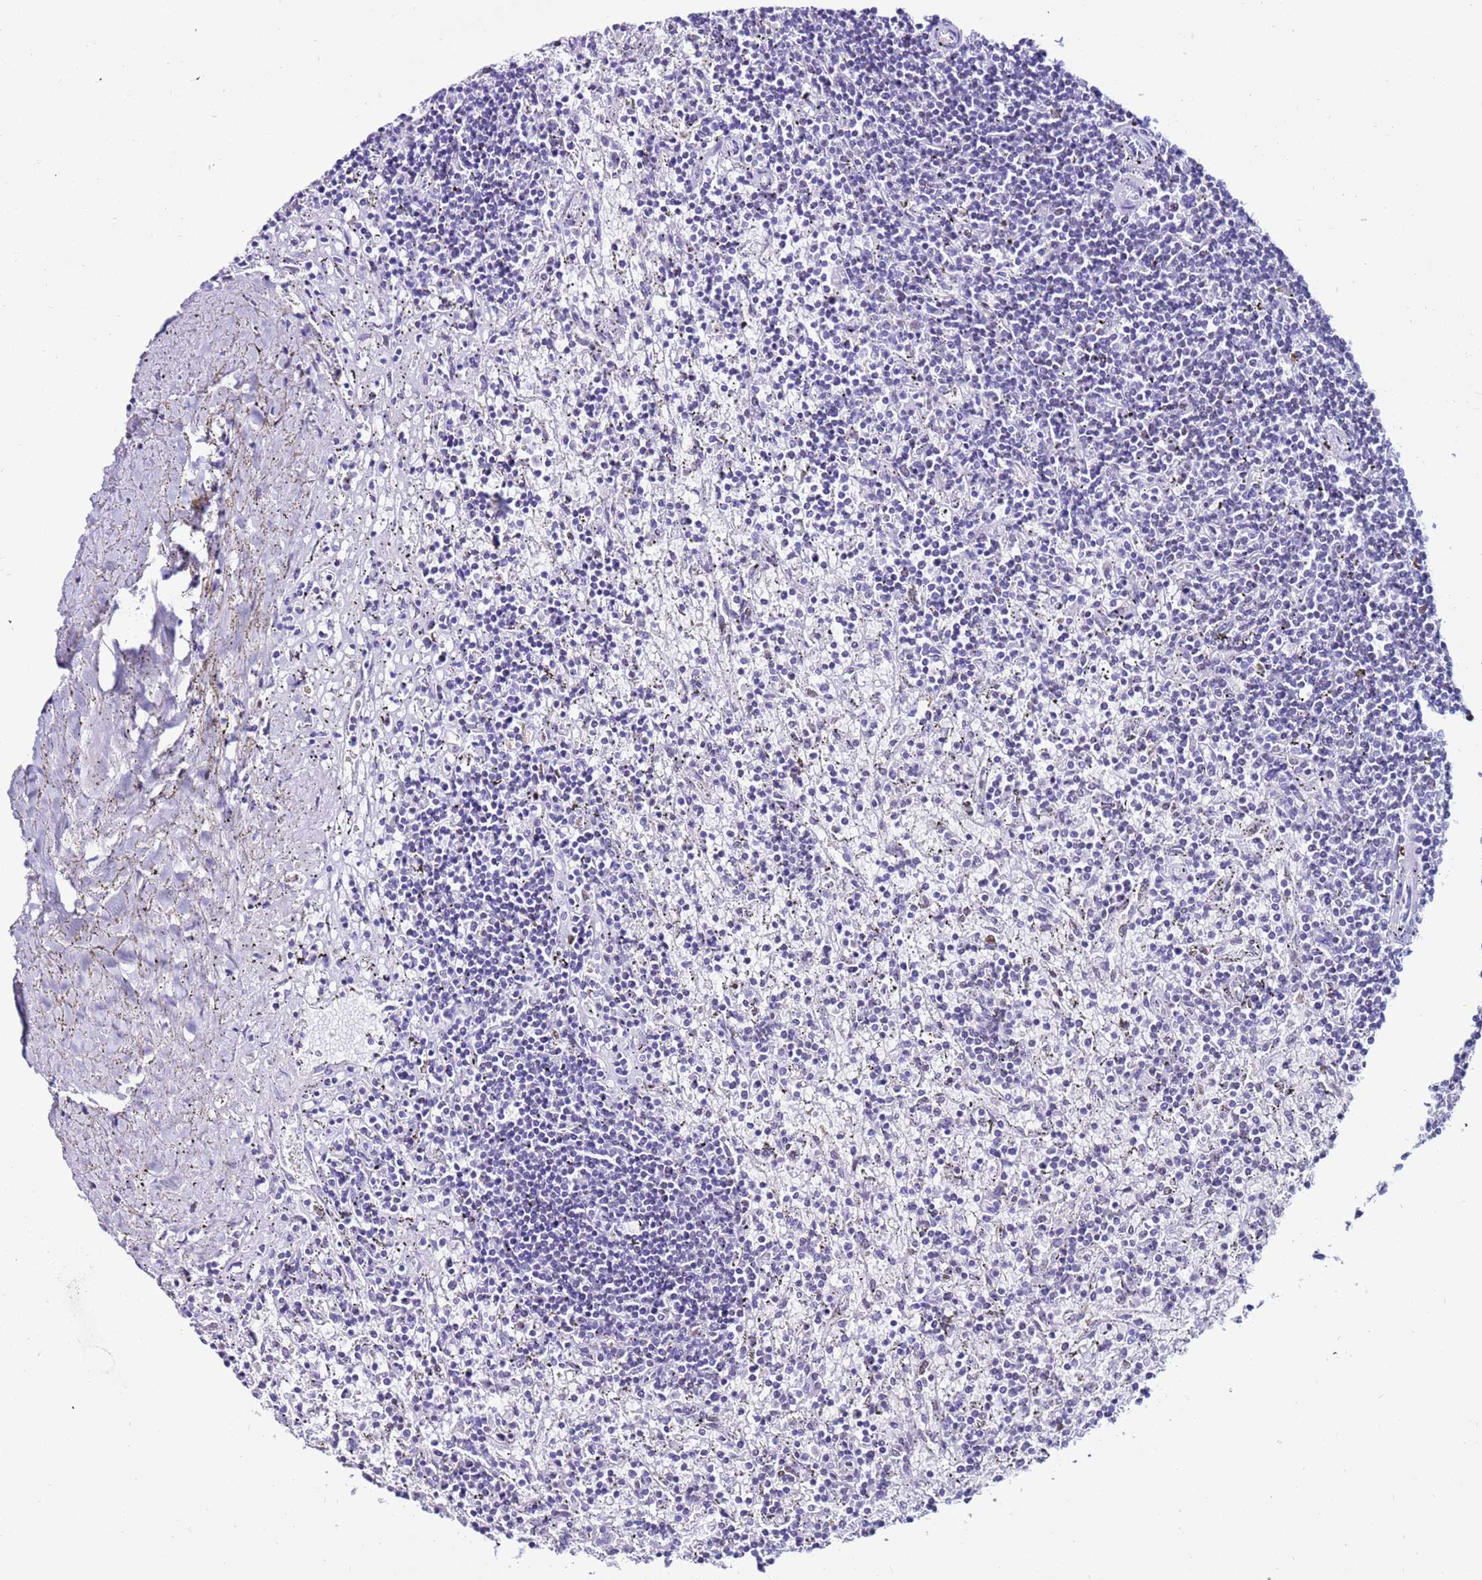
{"staining": {"intensity": "negative", "quantity": "none", "location": "none"}, "tissue": "lymphoma", "cell_type": "Tumor cells", "image_type": "cancer", "snomed": [{"axis": "morphology", "description": "Malignant lymphoma, non-Hodgkin's type, Low grade"}, {"axis": "topography", "description": "Spleen"}], "caption": "Micrograph shows no significant protein staining in tumor cells of lymphoma.", "gene": "KPNA4", "patient": {"sex": "male", "age": 76}}